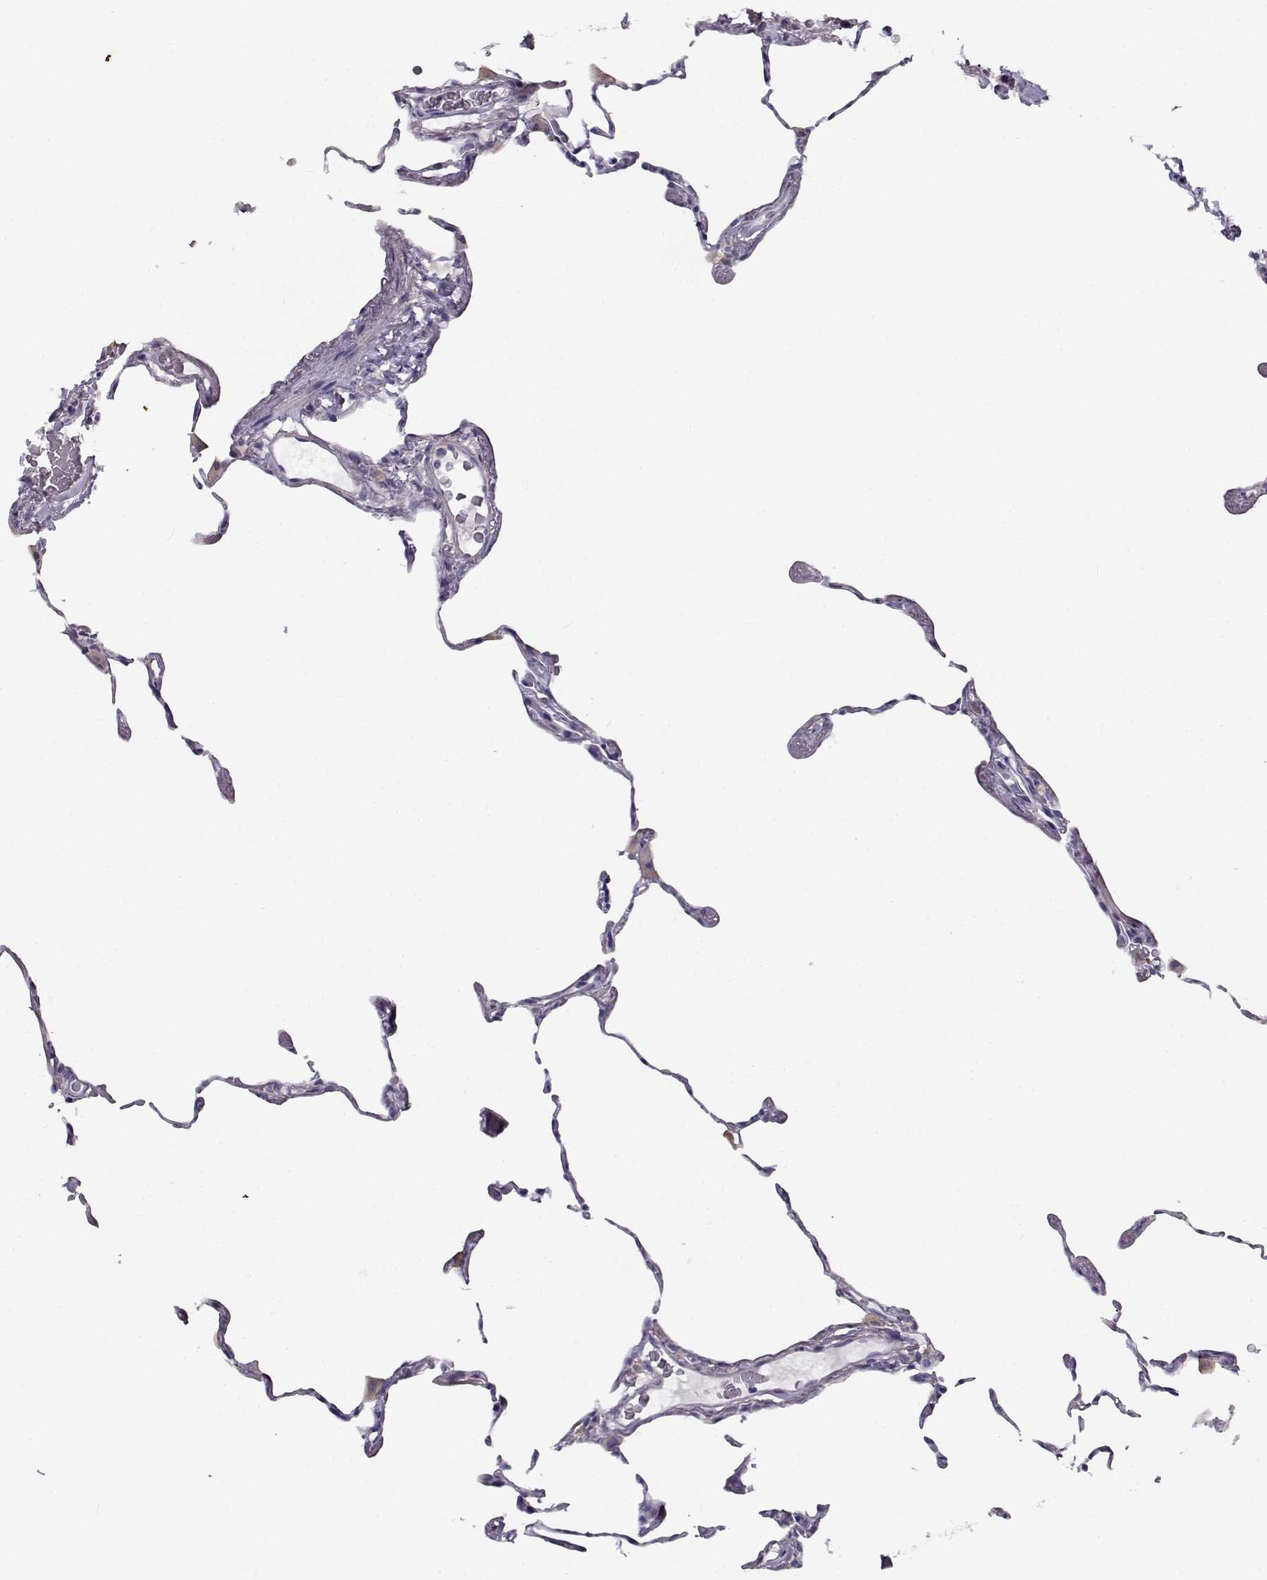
{"staining": {"intensity": "negative", "quantity": "none", "location": "none"}, "tissue": "lung", "cell_type": "Alveolar cells", "image_type": "normal", "snomed": [{"axis": "morphology", "description": "Normal tissue, NOS"}, {"axis": "topography", "description": "Lung"}], "caption": "Human lung stained for a protein using immunohistochemistry (IHC) displays no staining in alveolar cells.", "gene": "UCP3", "patient": {"sex": "female", "age": 57}}